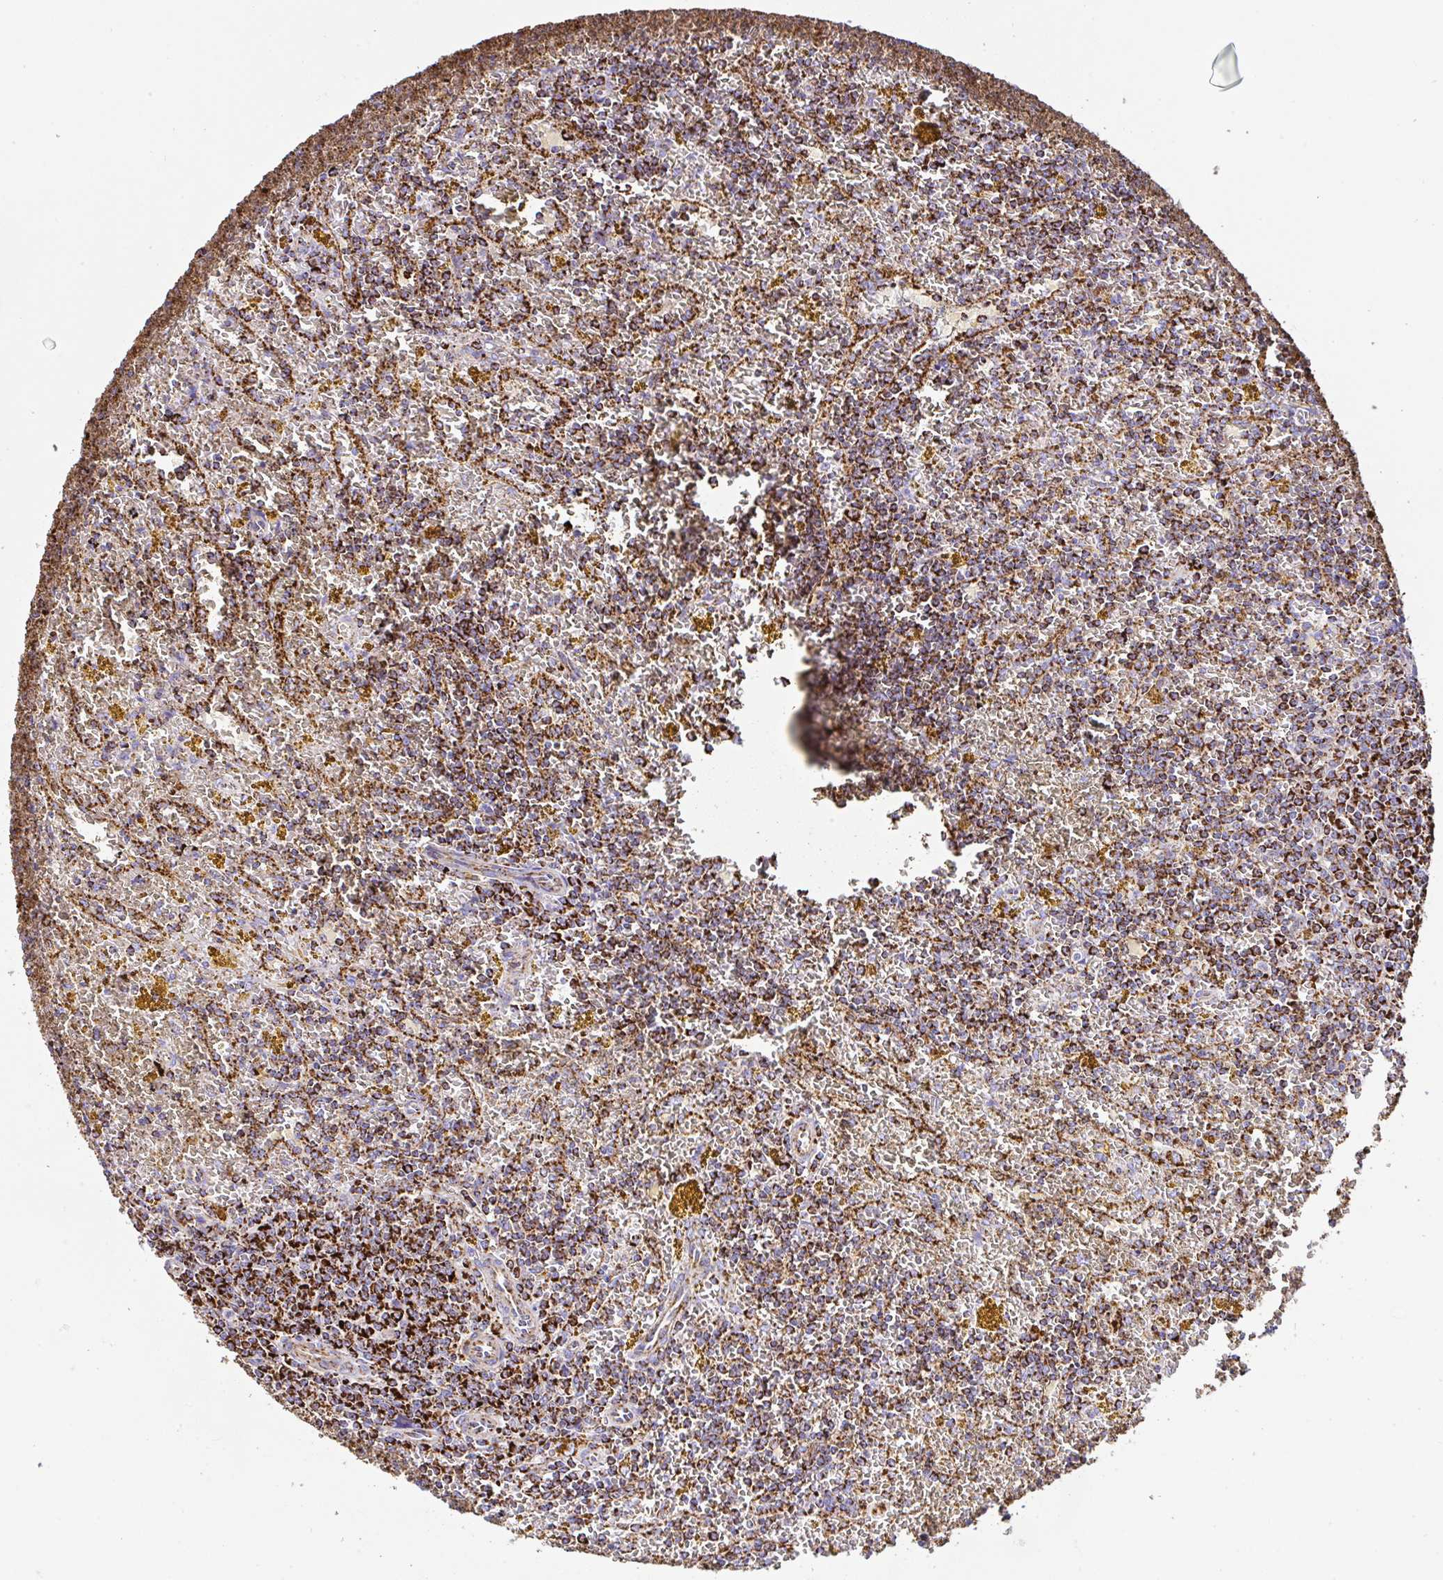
{"staining": {"intensity": "strong", "quantity": ">75%", "location": "cytoplasmic/membranous"}, "tissue": "lymphoma", "cell_type": "Tumor cells", "image_type": "cancer", "snomed": [{"axis": "morphology", "description": "Malignant lymphoma, non-Hodgkin's type, Low grade"}, {"axis": "topography", "description": "Spleen"}, {"axis": "topography", "description": "Lymph node"}], "caption": "Human low-grade malignant lymphoma, non-Hodgkin's type stained for a protein (brown) exhibits strong cytoplasmic/membranous positive expression in about >75% of tumor cells.", "gene": "ANKRD33B", "patient": {"sex": "female", "age": 66}}